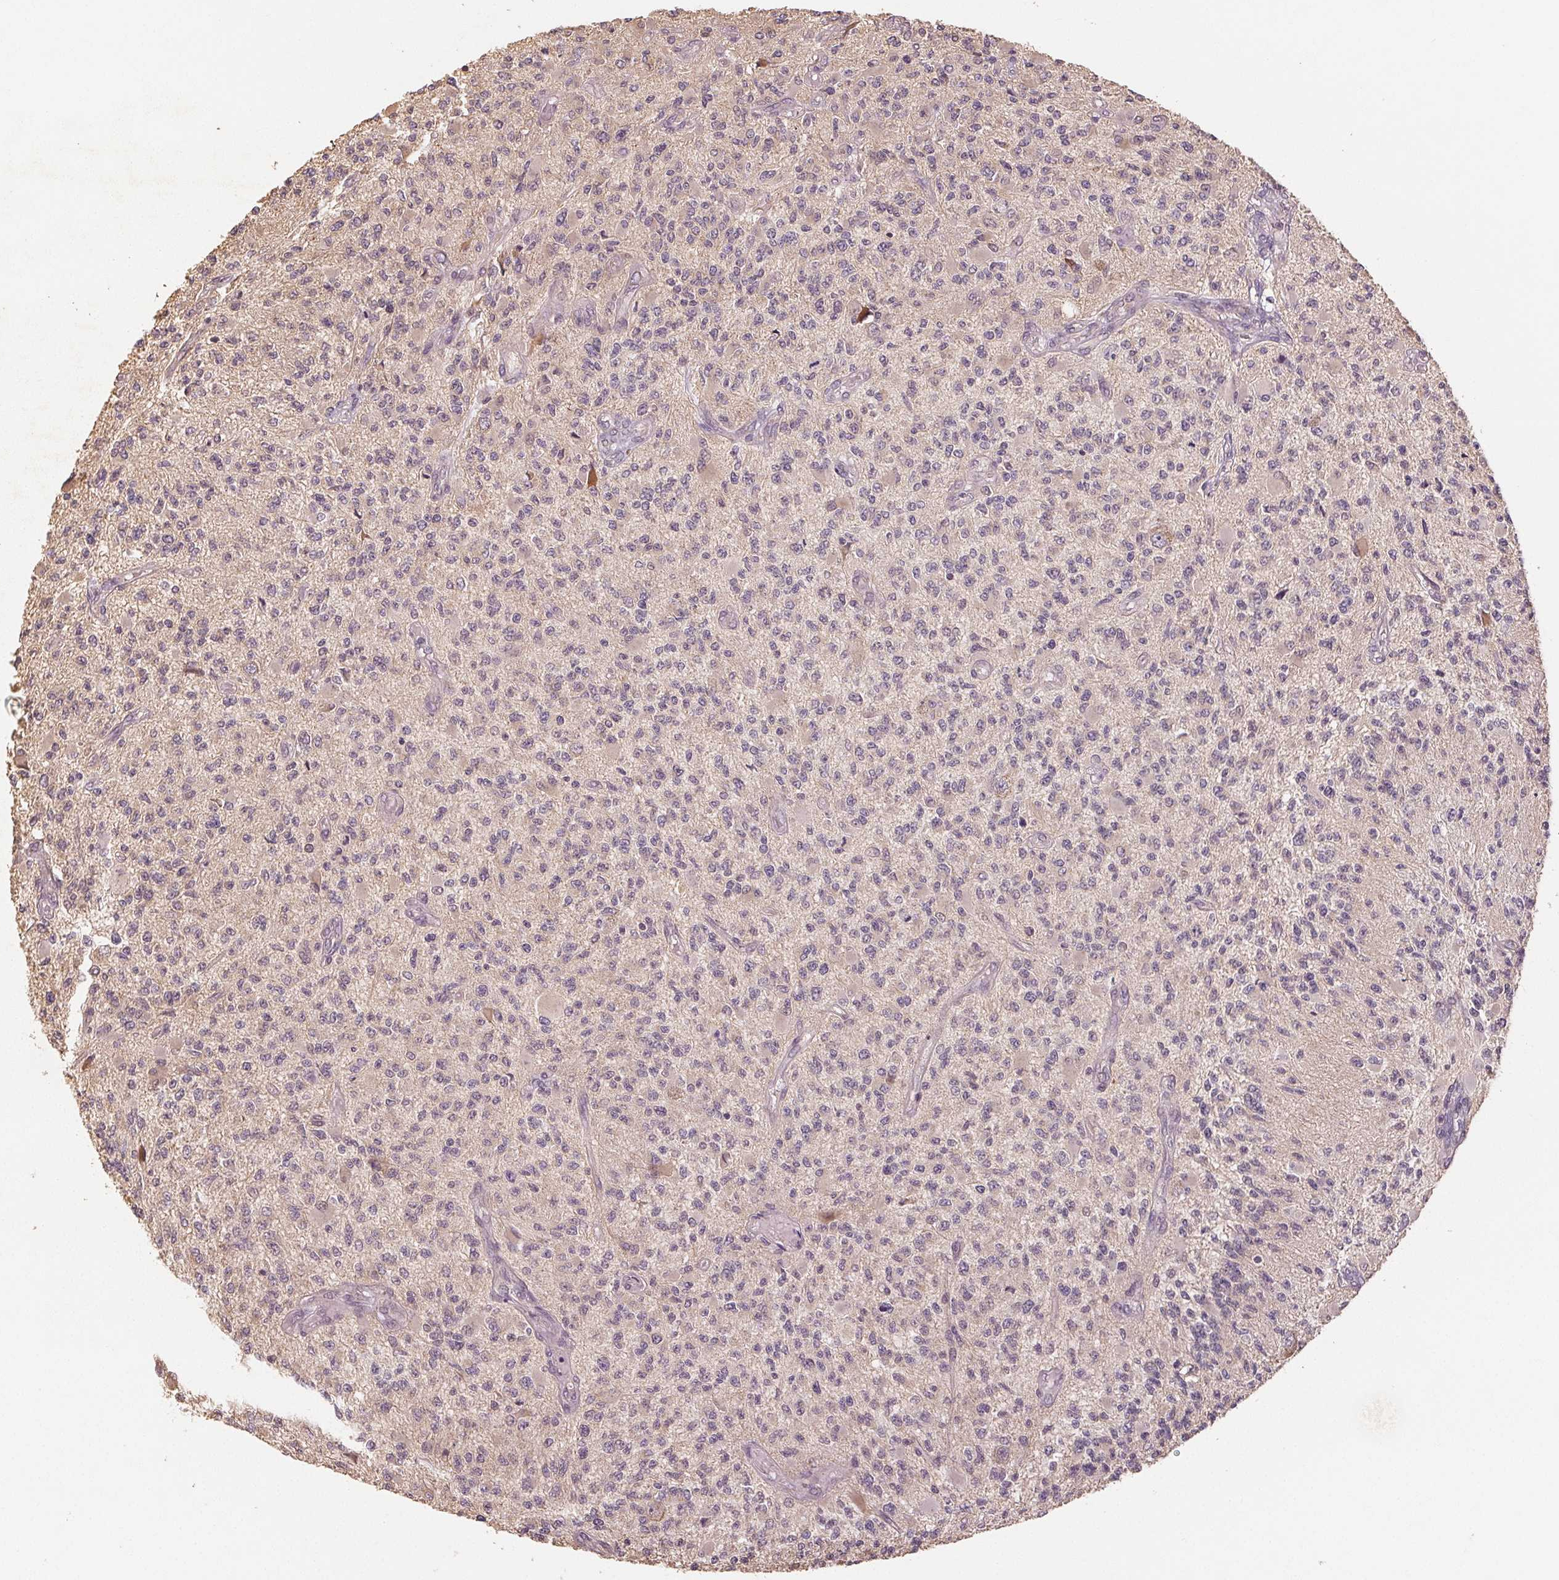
{"staining": {"intensity": "negative", "quantity": "none", "location": "none"}, "tissue": "glioma", "cell_type": "Tumor cells", "image_type": "cancer", "snomed": [{"axis": "morphology", "description": "Glioma, malignant, High grade"}, {"axis": "topography", "description": "Brain"}], "caption": "Immunohistochemistry histopathology image of neoplastic tissue: human glioma stained with DAB (3,3'-diaminobenzidine) displays no significant protein positivity in tumor cells.", "gene": "COX14", "patient": {"sex": "female", "age": 63}}